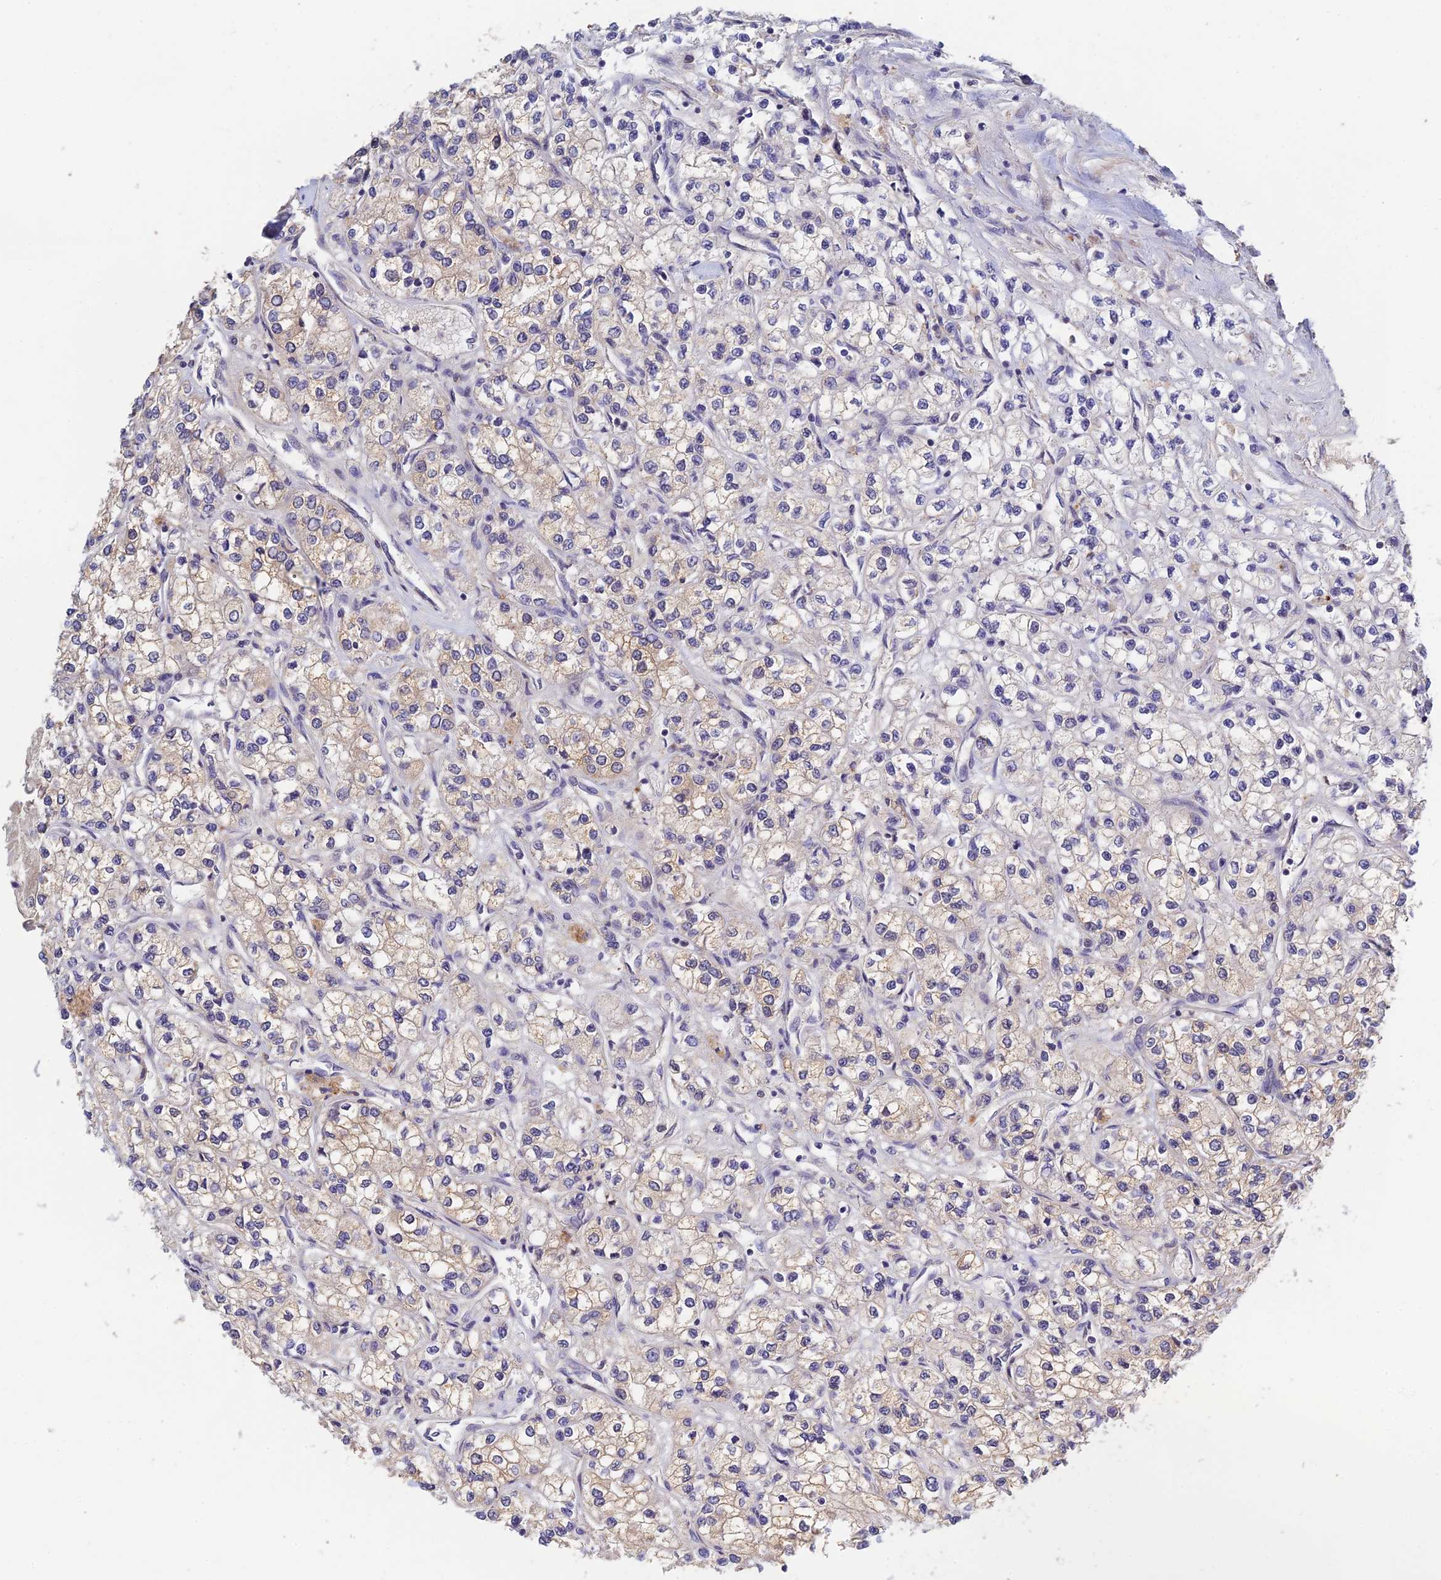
{"staining": {"intensity": "weak", "quantity": "<25%", "location": "cytoplasmic/membranous"}, "tissue": "renal cancer", "cell_type": "Tumor cells", "image_type": "cancer", "snomed": [{"axis": "morphology", "description": "Adenocarcinoma, NOS"}, {"axis": "topography", "description": "Kidney"}], "caption": "A micrograph of renal cancer (adenocarcinoma) stained for a protein demonstrates no brown staining in tumor cells. (DAB immunohistochemistry (IHC), high magnification).", "gene": "CWH43", "patient": {"sex": "male", "age": 80}}